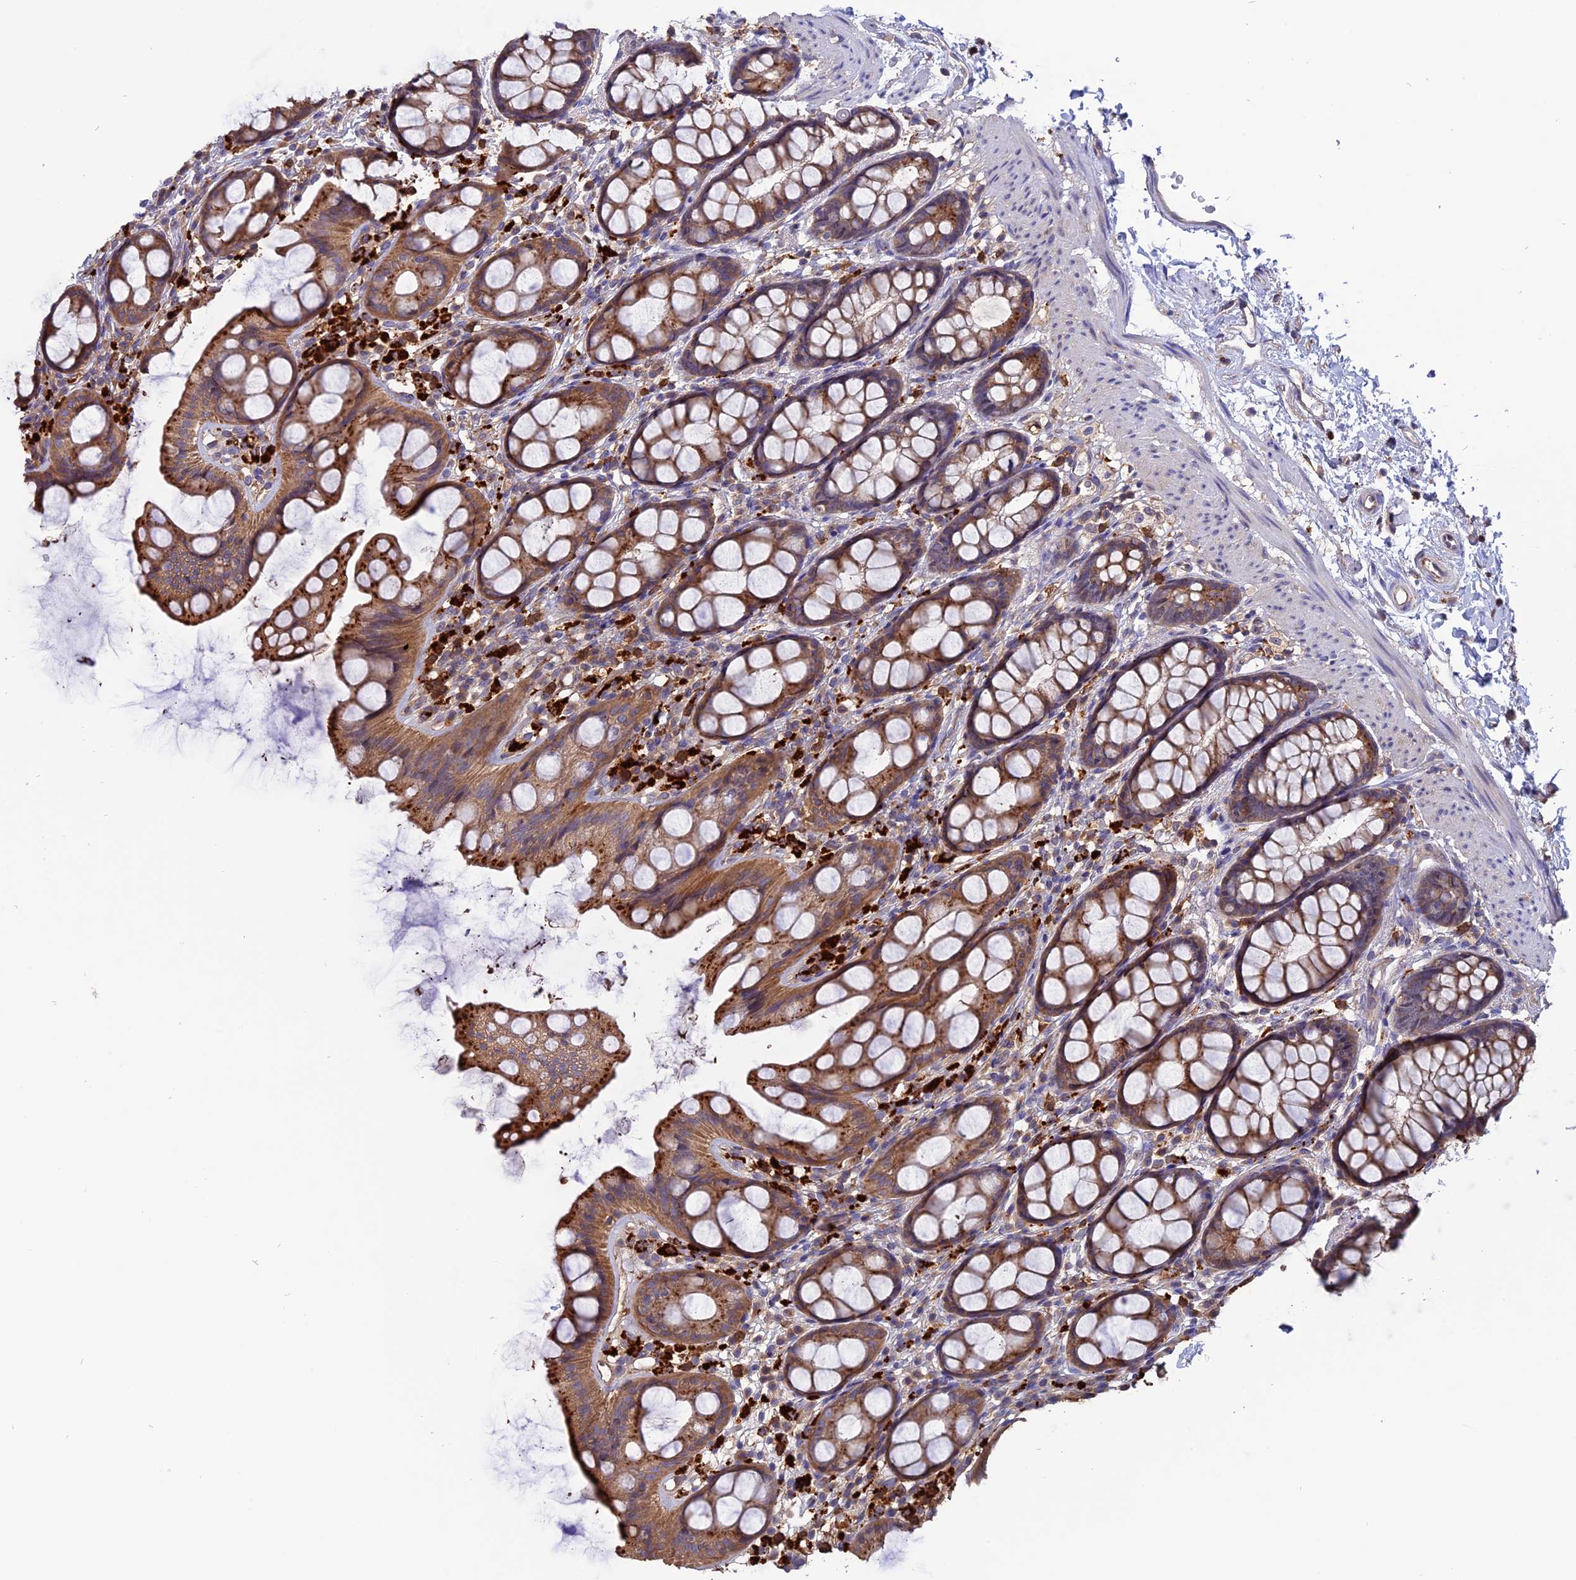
{"staining": {"intensity": "moderate", "quantity": ">75%", "location": "cytoplasmic/membranous"}, "tissue": "rectum", "cell_type": "Glandular cells", "image_type": "normal", "snomed": [{"axis": "morphology", "description": "Normal tissue, NOS"}, {"axis": "topography", "description": "Rectum"}], "caption": "An image of rectum stained for a protein shows moderate cytoplasmic/membranous brown staining in glandular cells.", "gene": "CARMIL2", "patient": {"sex": "female", "age": 65}}